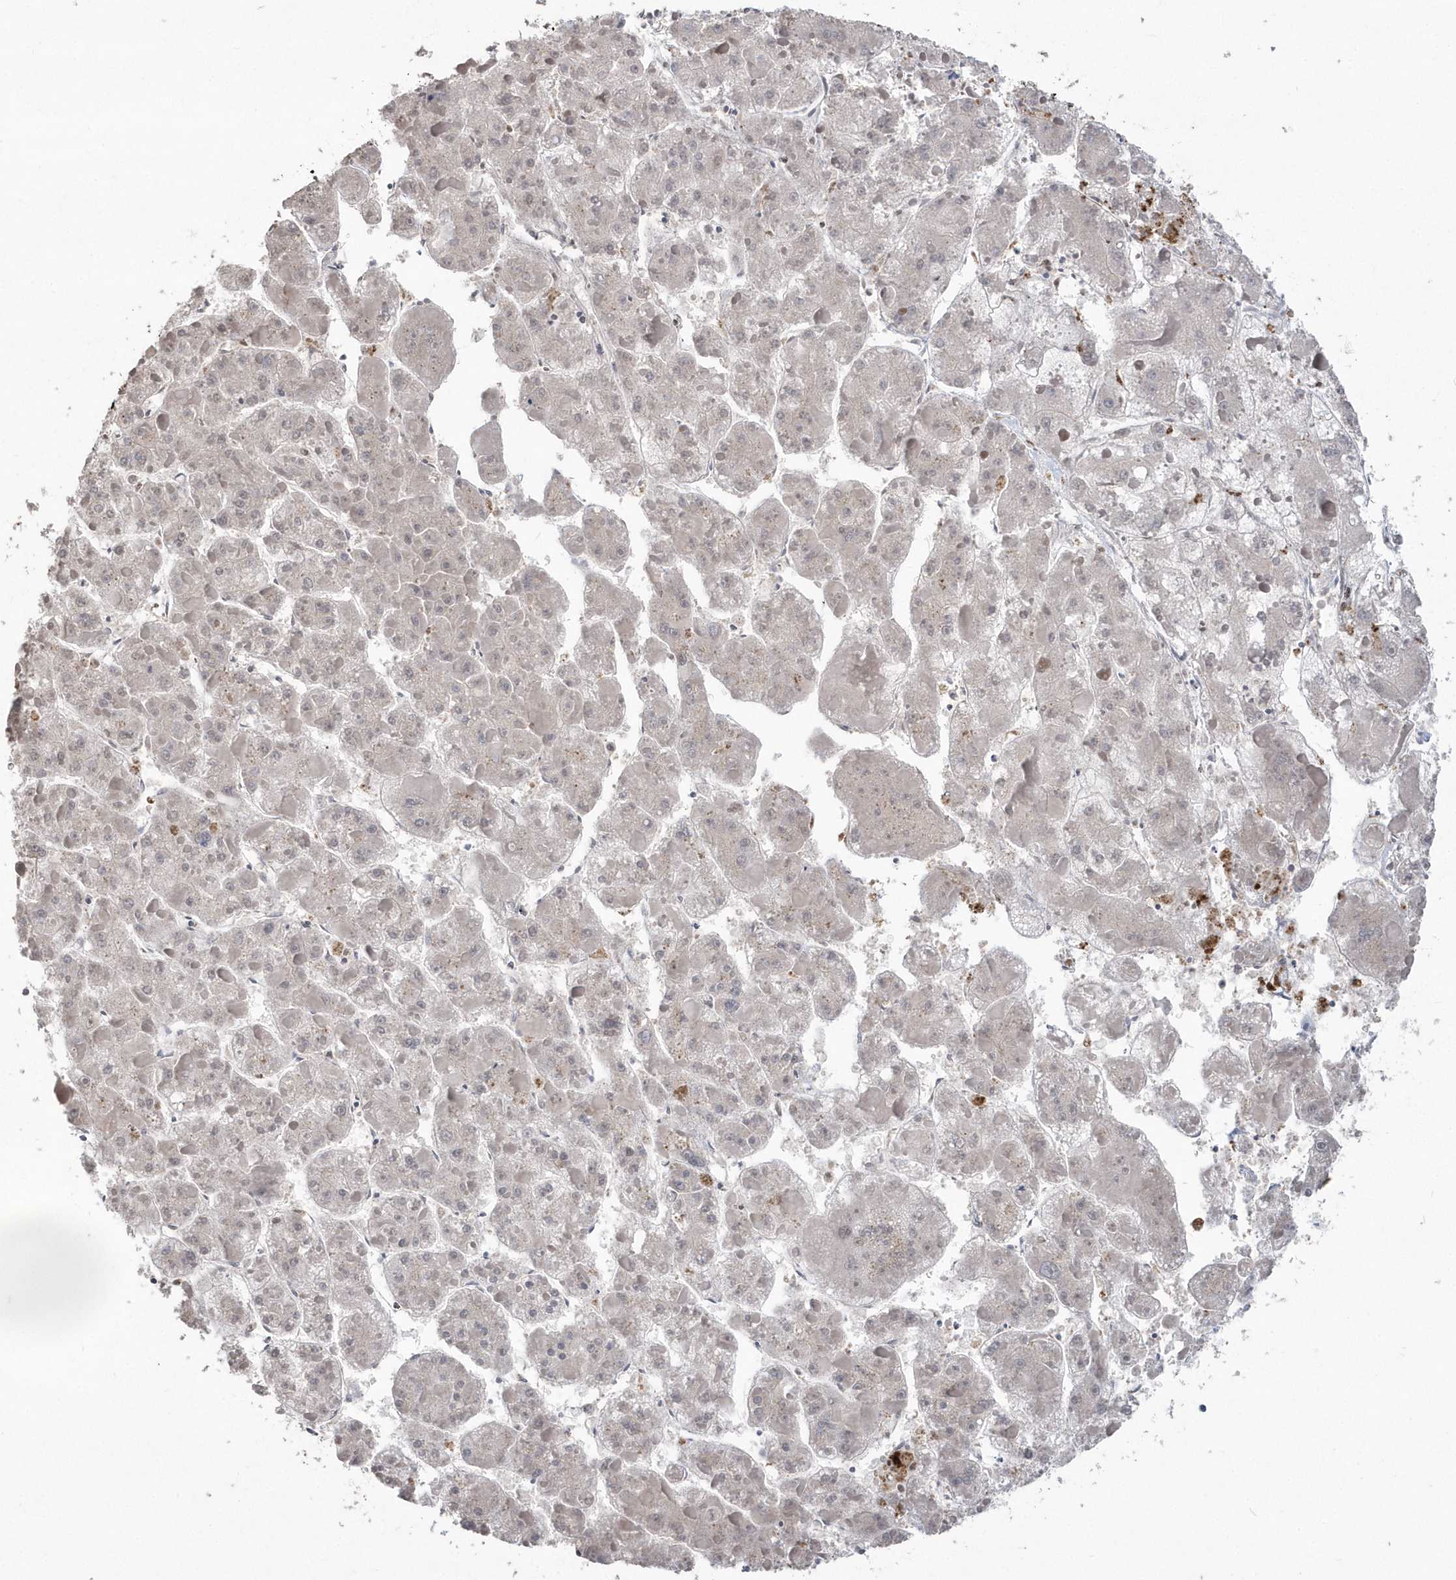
{"staining": {"intensity": "negative", "quantity": "none", "location": "none"}, "tissue": "liver cancer", "cell_type": "Tumor cells", "image_type": "cancer", "snomed": [{"axis": "morphology", "description": "Carcinoma, Hepatocellular, NOS"}, {"axis": "topography", "description": "Liver"}], "caption": "An image of hepatocellular carcinoma (liver) stained for a protein exhibits no brown staining in tumor cells.", "gene": "GEMIN6", "patient": {"sex": "female", "age": 73}}